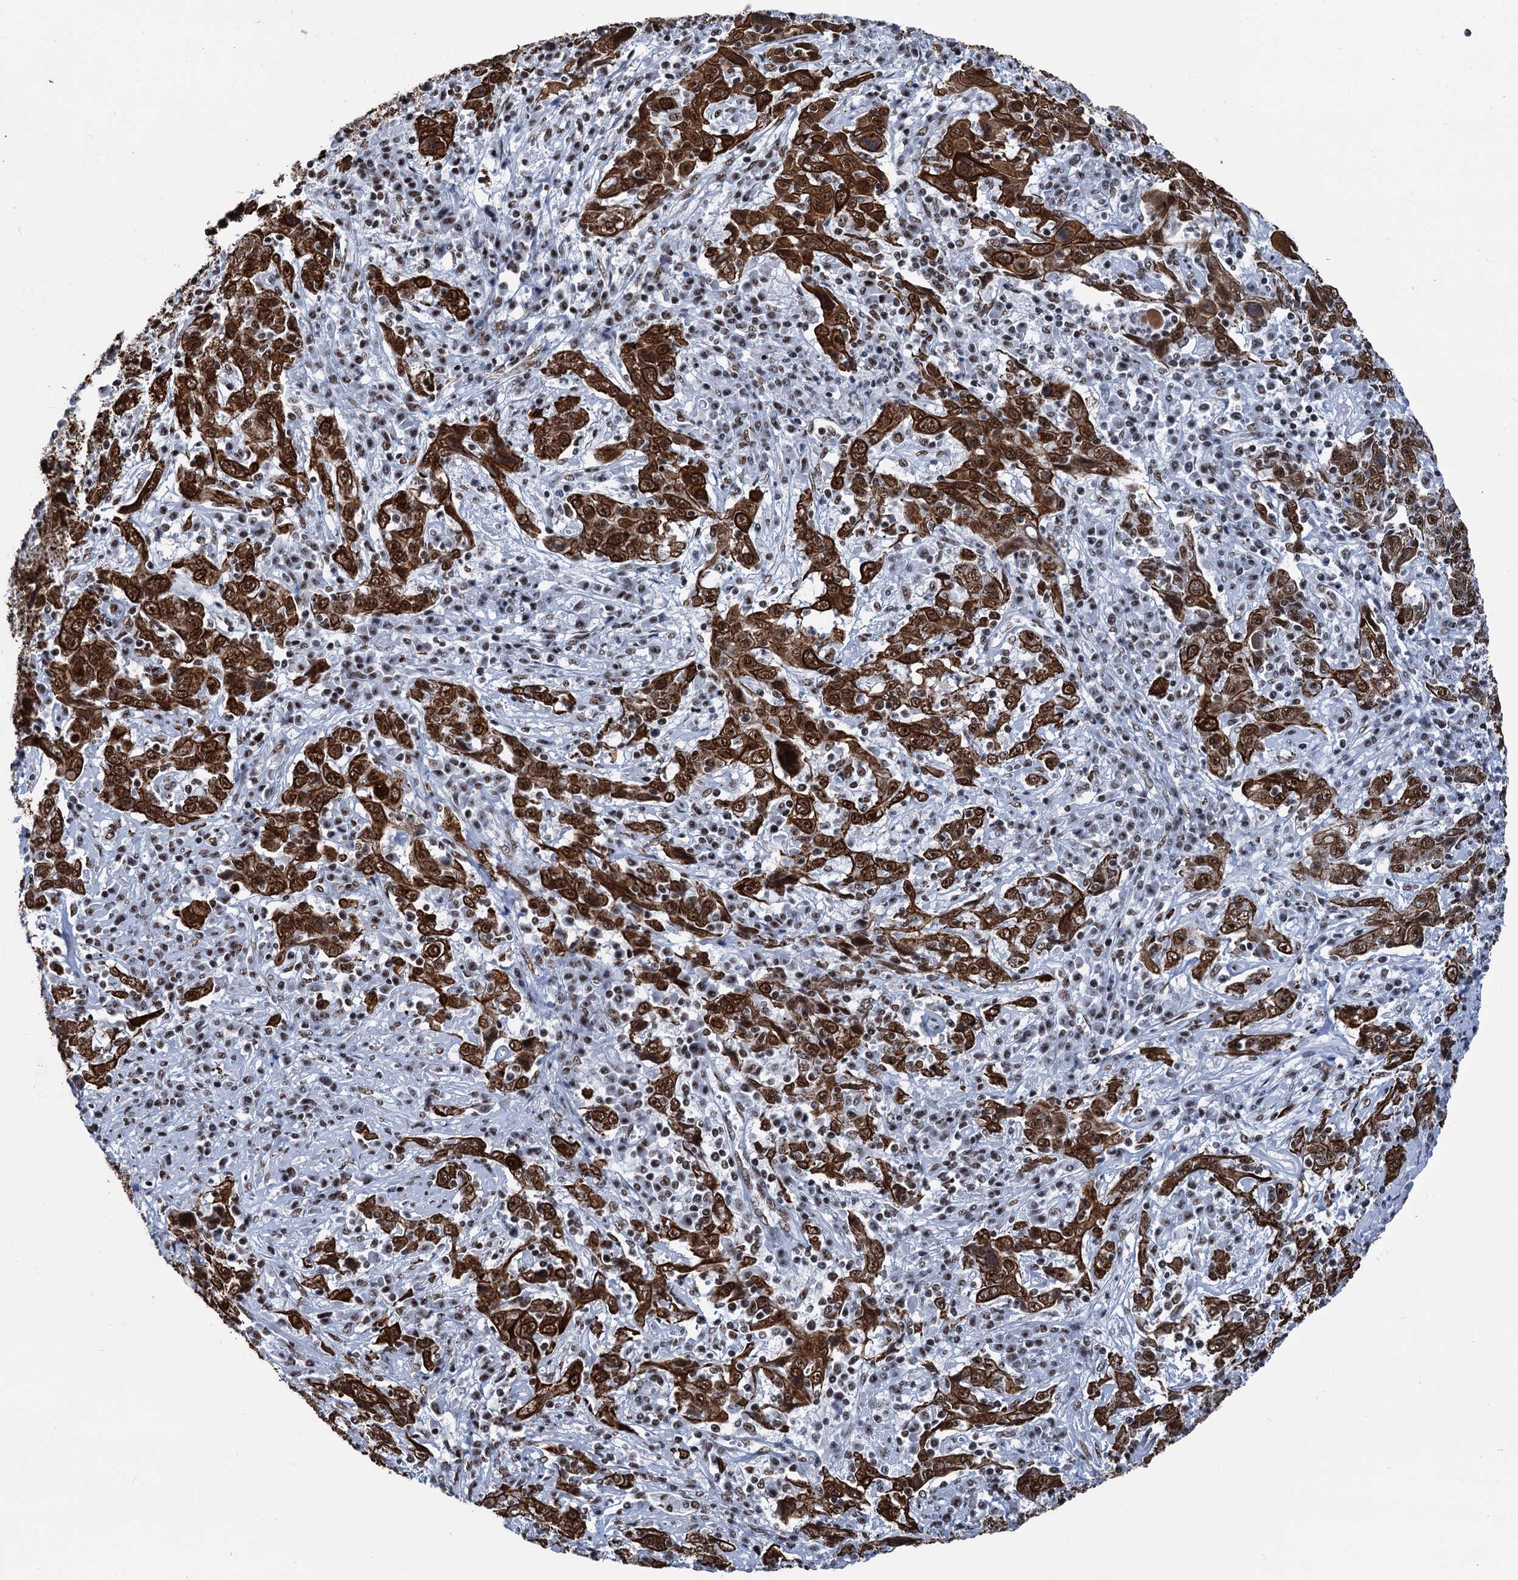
{"staining": {"intensity": "strong", "quantity": ">75%", "location": "cytoplasmic/membranous,nuclear"}, "tissue": "cervical cancer", "cell_type": "Tumor cells", "image_type": "cancer", "snomed": [{"axis": "morphology", "description": "Squamous cell carcinoma, NOS"}, {"axis": "topography", "description": "Cervix"}], "caption": "High-power microscopy captured an IHC image of cervical cancer (squamous cell carcinoma), revealing strong cytoplasmic/membranous and nuclear positivity in approximately >75% of tumor cells.", "gene": "DDX23", "patient": {"sex": "female", "age": 46}}